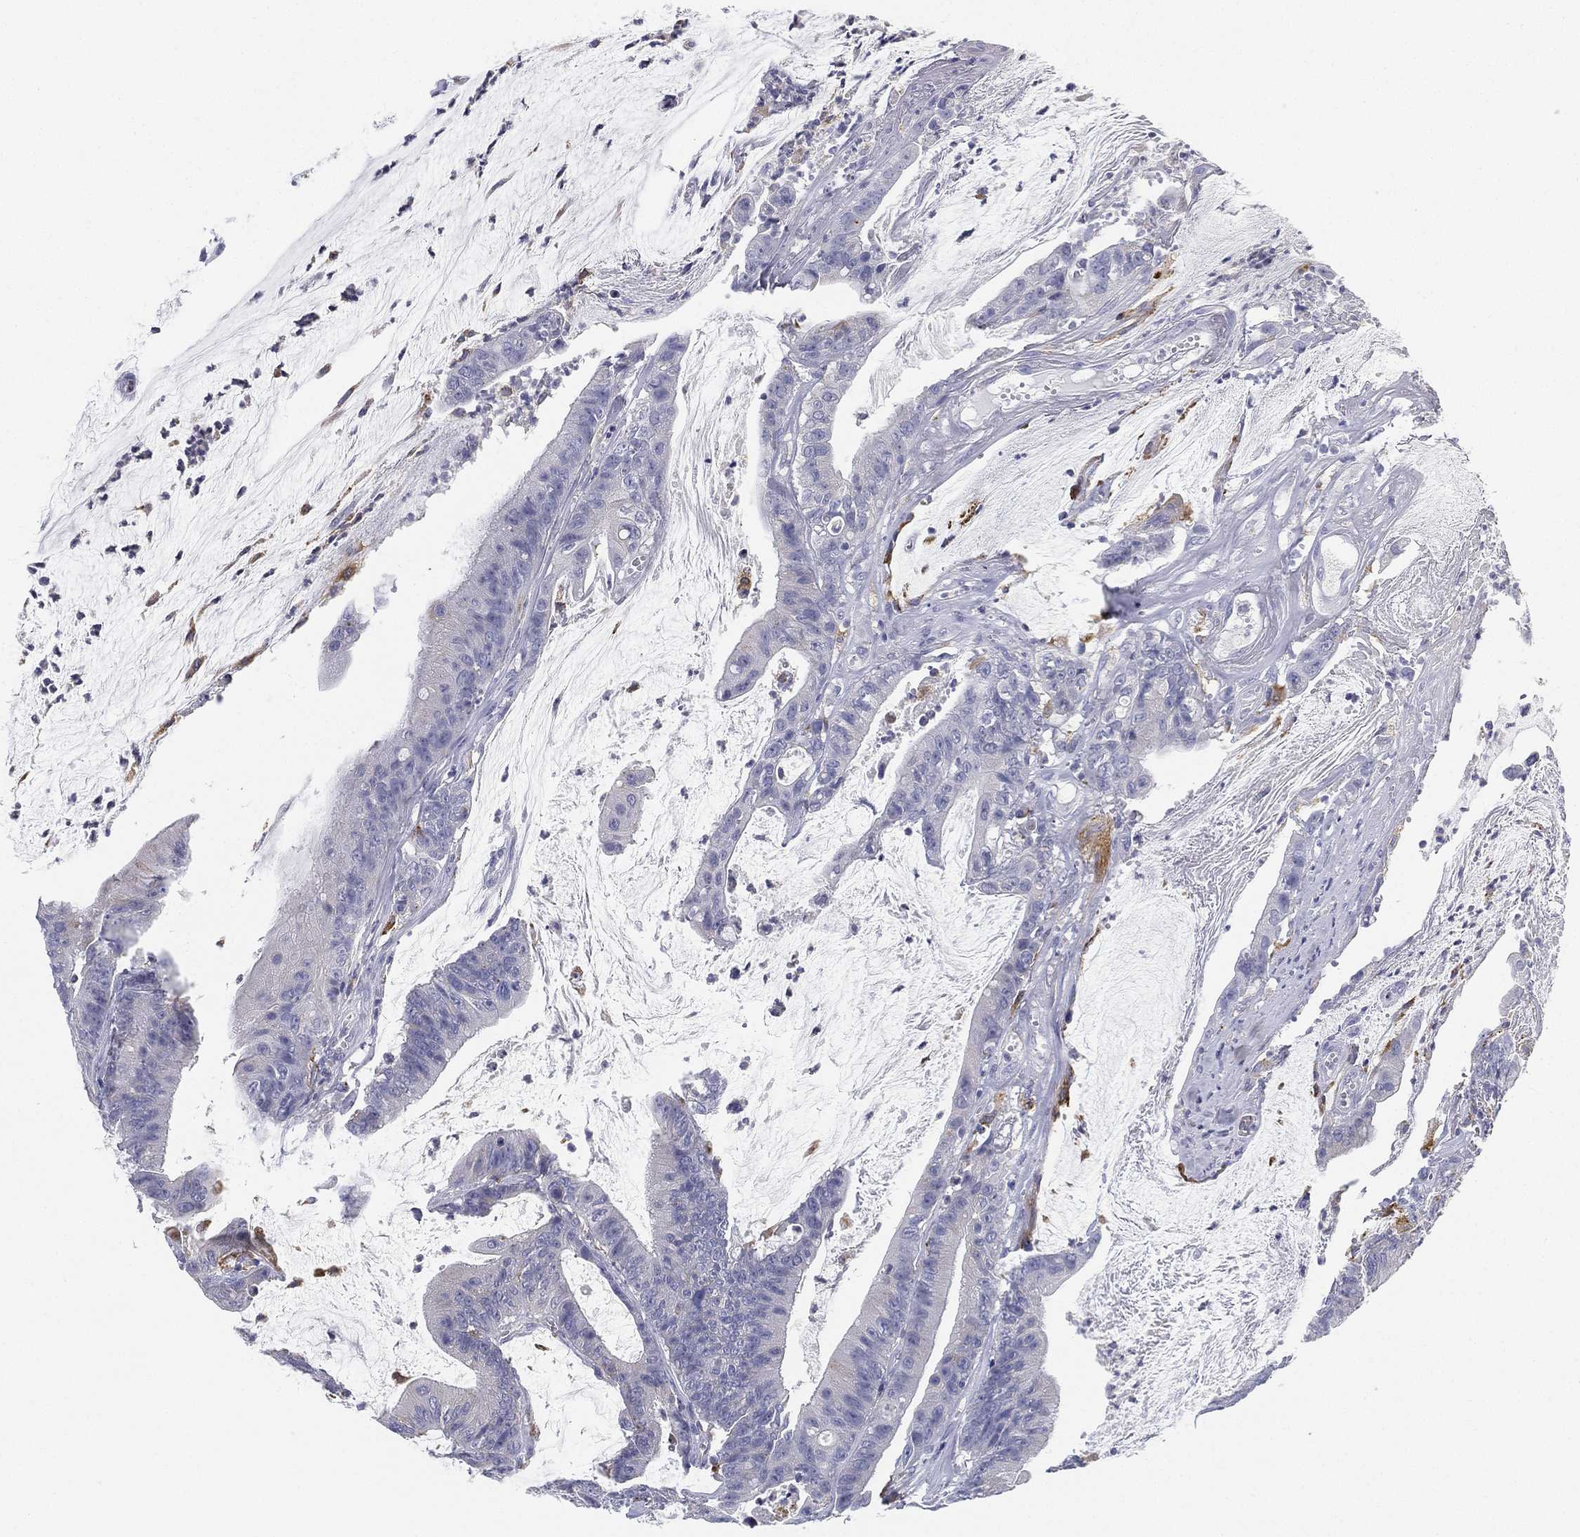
{"staining": {"intensity": "negative", "quantity": "none", "location": "none"}, "tissue": "colorectal cancer", "cell_type": "Tumor cells", "image_type": "cancer", "snomed": [{"axis": "morphology", "description": "Adenocarcinoma, NOS"}, {"axis": "topography", "description": "Colon"}], "caption": "A high-resolution photomicrograph shows immunohistochemistry staining of colorectal cancer (adenocarcinoma), which demonstrates no significant positivity in tumor cells.", "gene": "NPC2", "patient": {"sex": "female", "age": 69}}